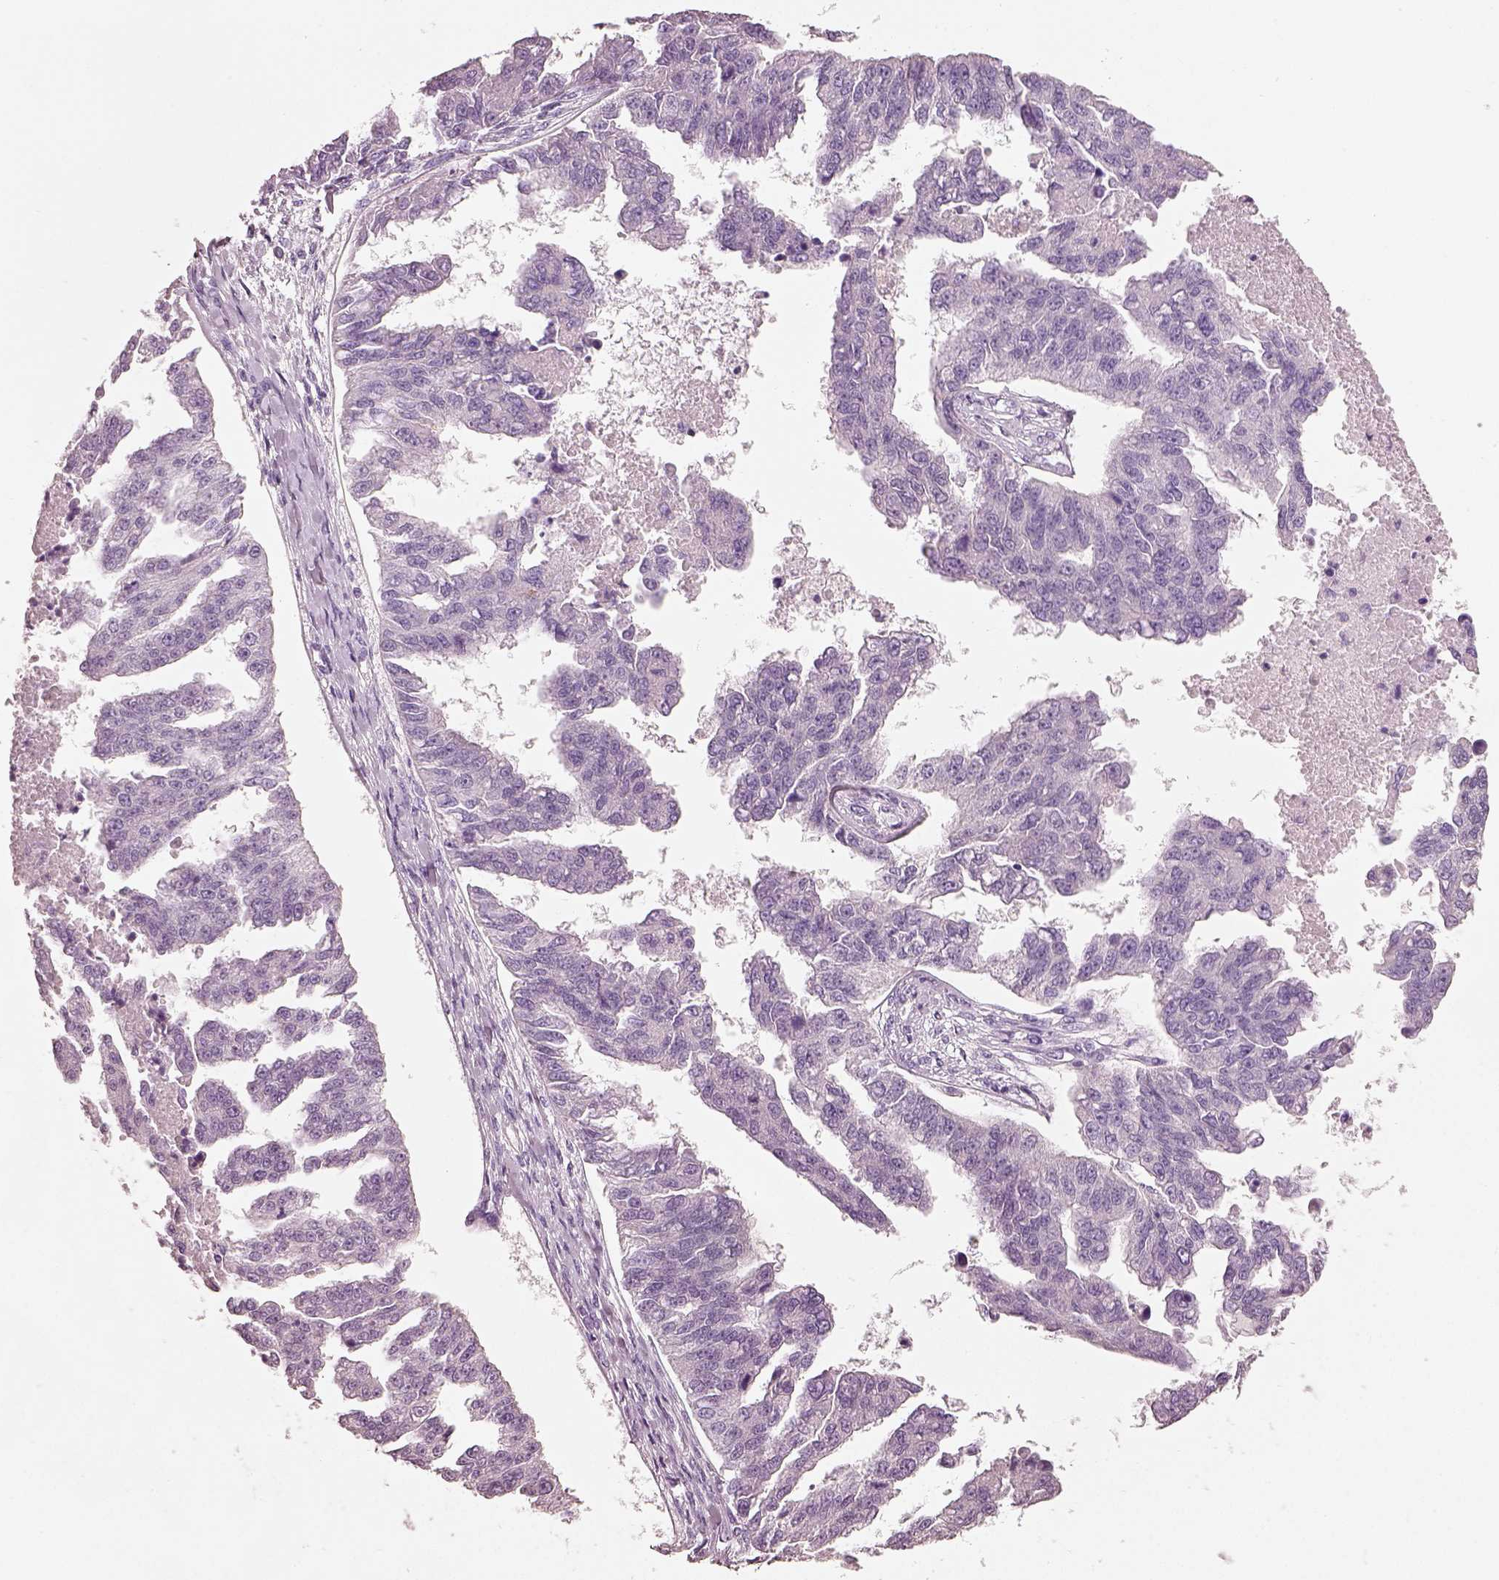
{"staining": {"intensity": "negative", "quantity": "none", "location": "none"}, "tissue": "ovarian cancer", "cell_type": "Tumor cells", "image_type": "cancer", "snomed": [{"axis": "morphology", "description": "Cystadenocarcinoma, serous, NOS"}, {"axis": "topography", "description": "Ovary"}], "caption": "This is an IHC image of human serous cystadenocarcinoma (ovarian). There is no staining in tumor cells.", "gene": "PNOC", "patient": {"sex": "female", "age": 58}}